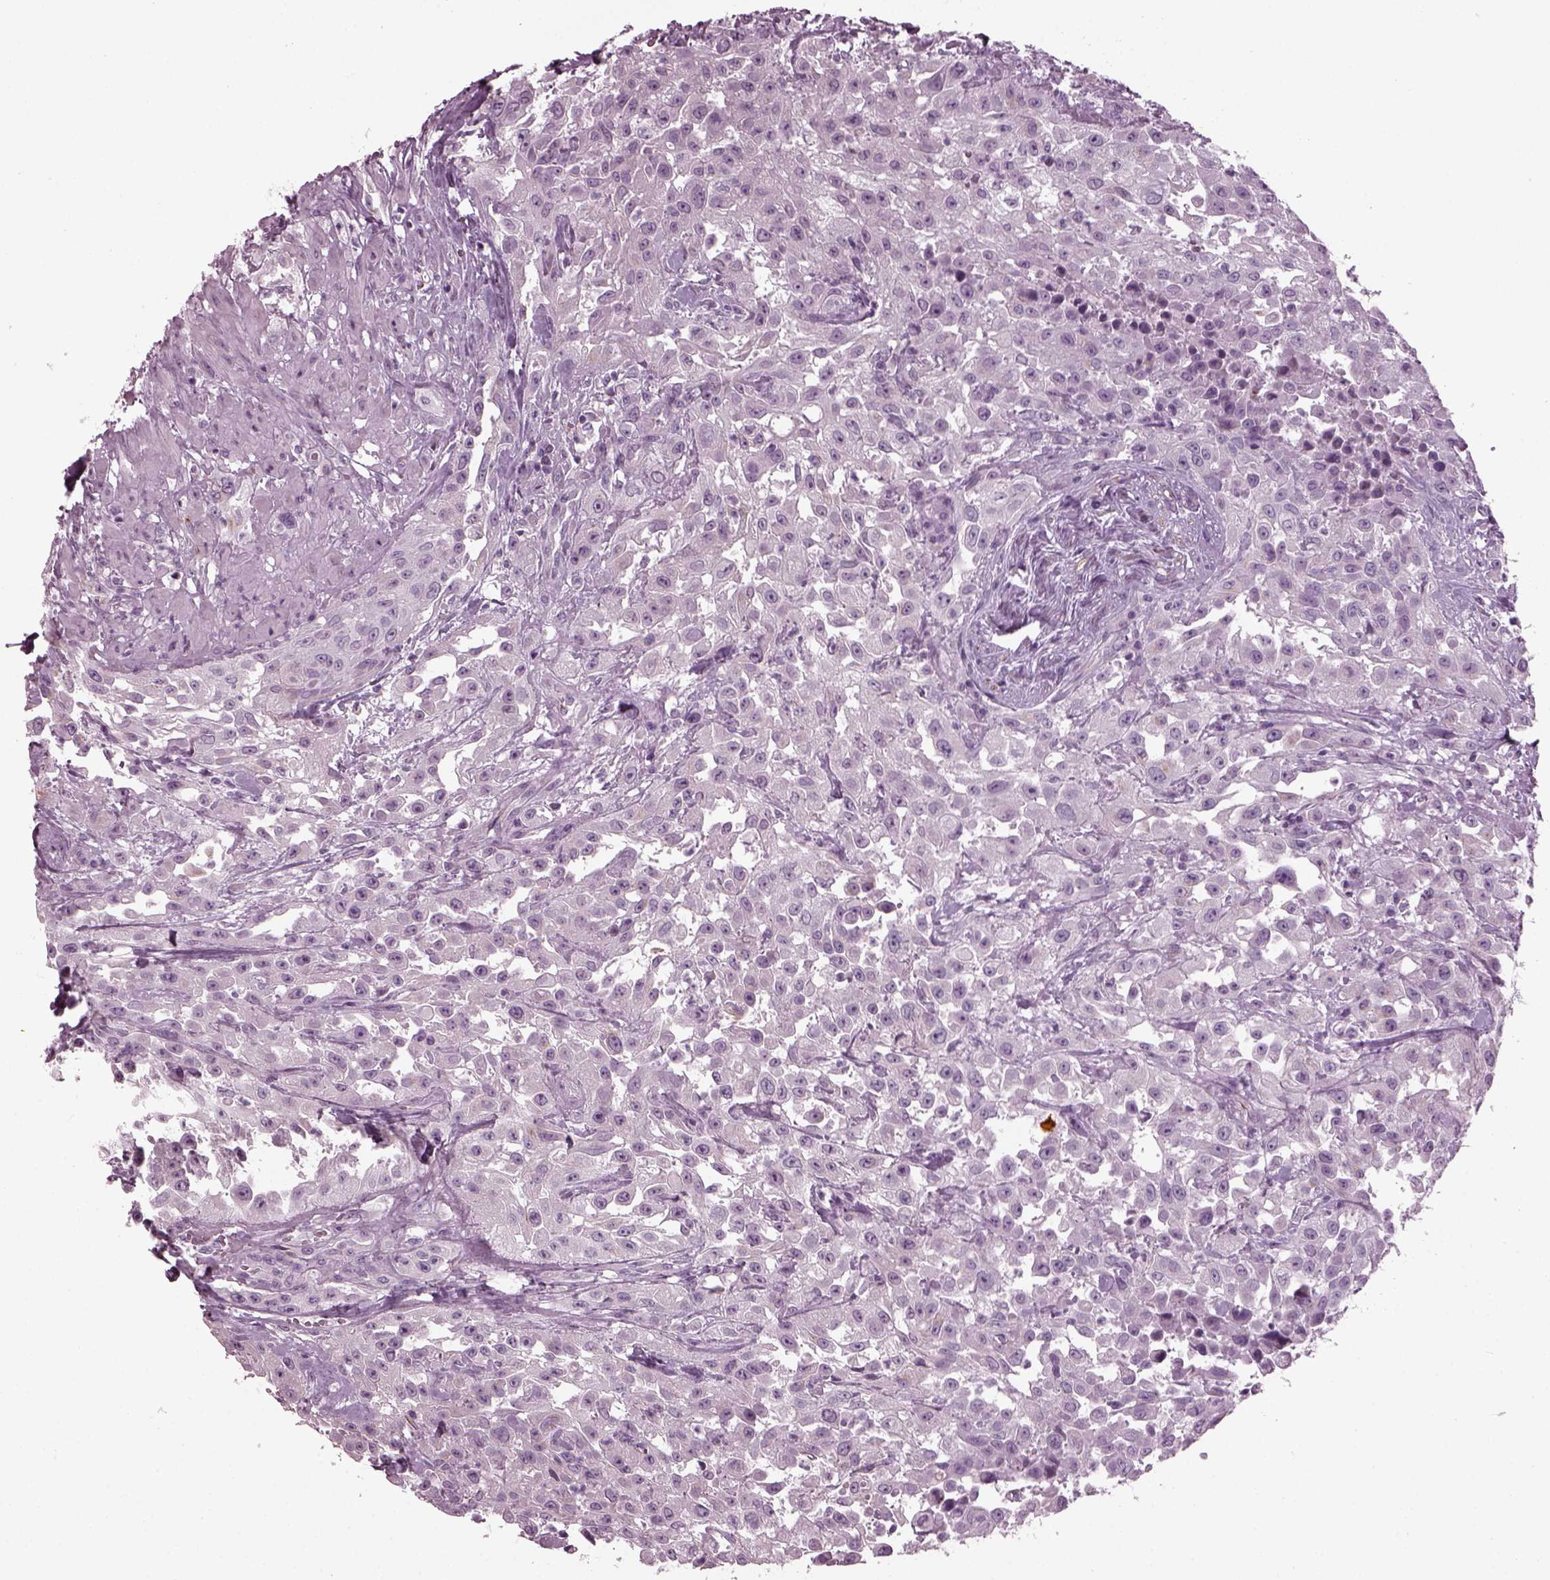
{"staining": {"intensity": "negative", "quantity": "none", "location": "none"}, "tissue": "urothelial cancer", "cell_type": "Tumor cells", "image_type": "cancer", "snomed": [{"axis": "morphology", "description": "Urothelial carcinoma, High grade"}, {"axis": "topography", "description": "Urinary bladder"}], "caption": "Immunohistochemical staining of human high-grade urothelial carcinoma shows no significant positivity in tumor cells. (Stains: DAB immunohistochemistry with hematoxylin counter stain, Microscopy: brightfield microscopy at high magnification).", "gene": "DPYSL5", "patient": {"sex": "male", "age": 79}}